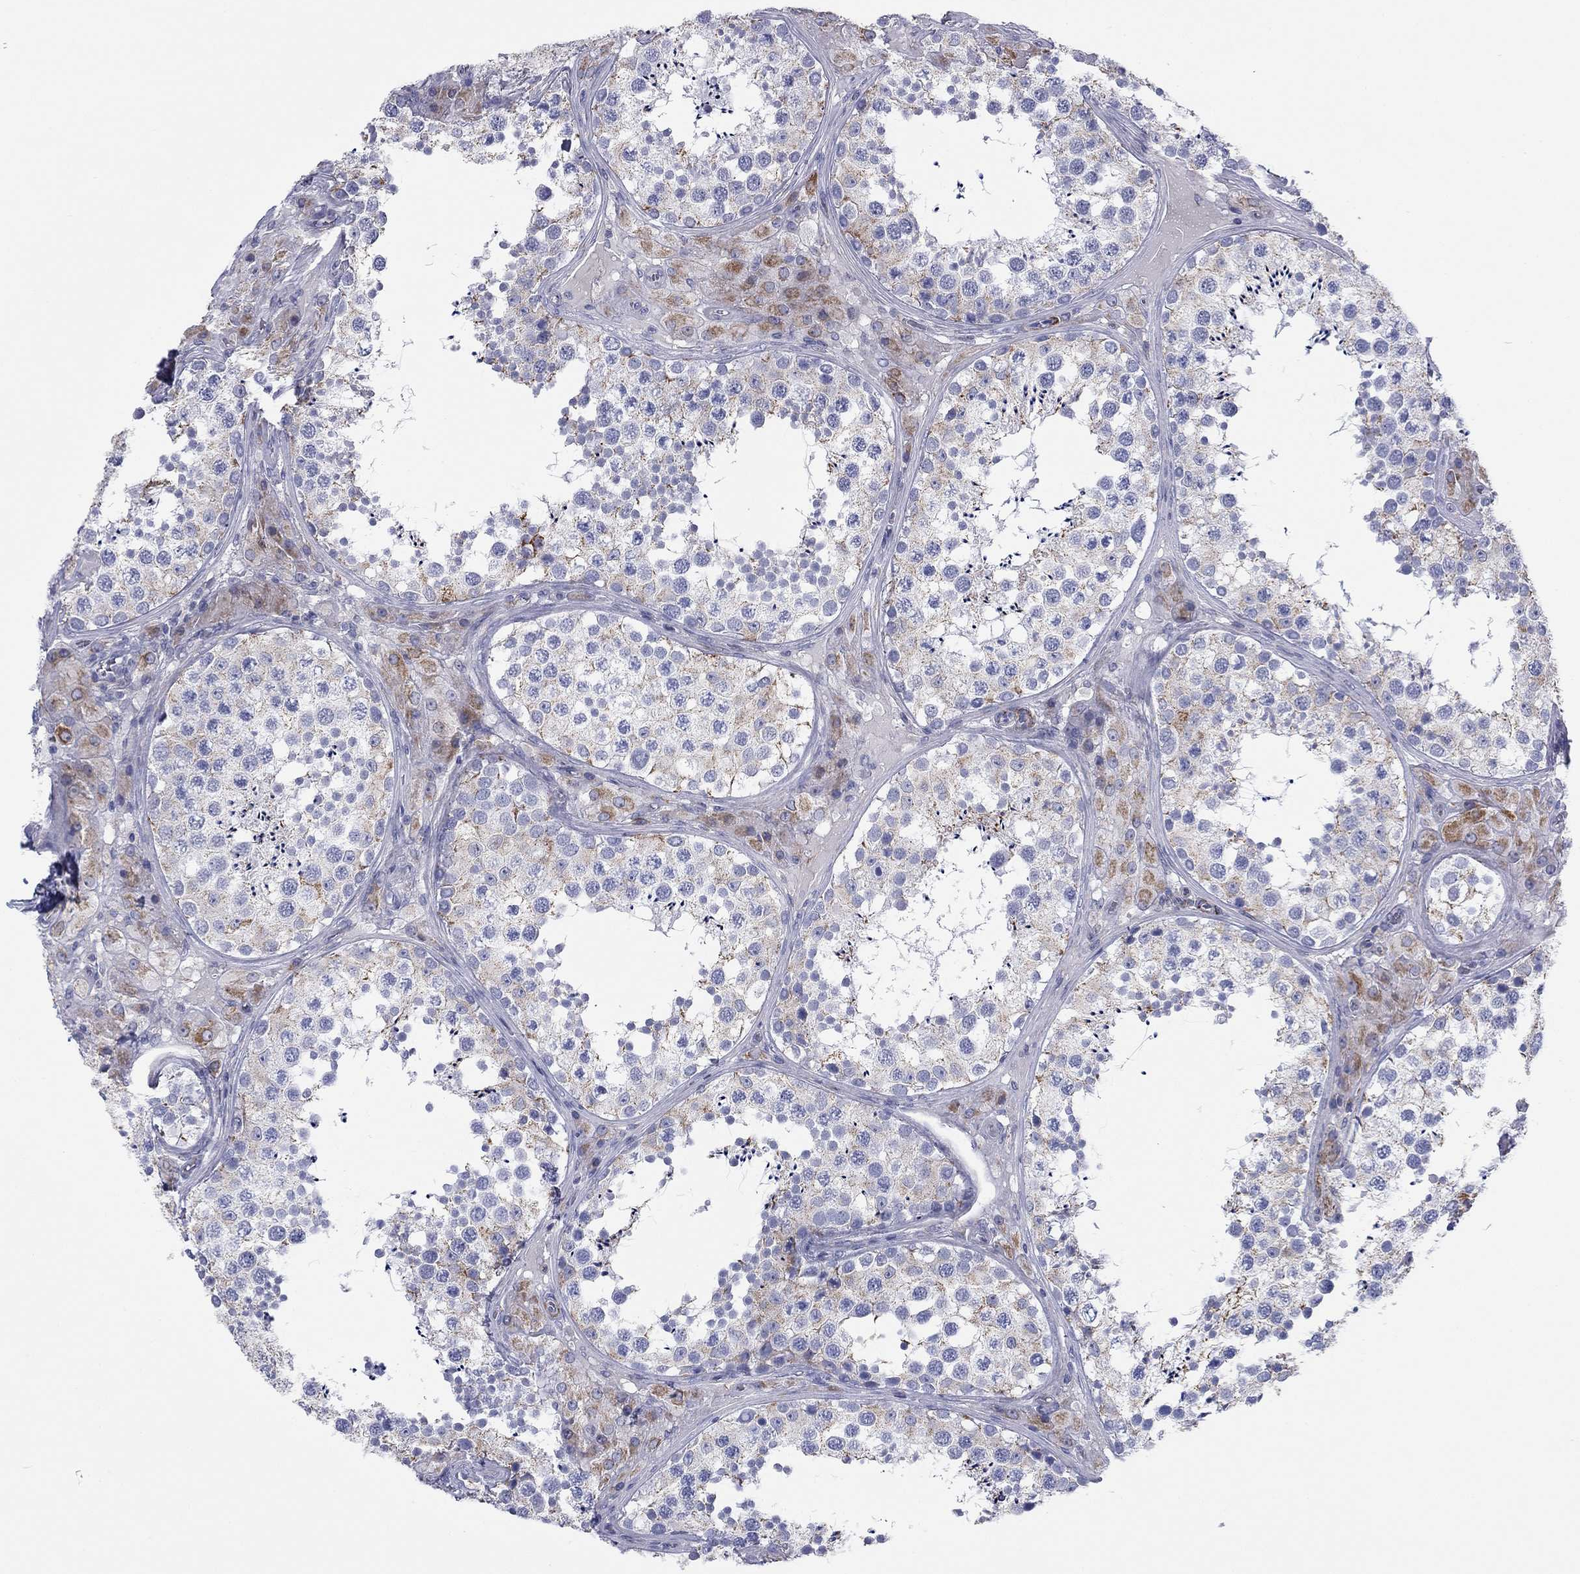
{"staining": {"intensity": "strong", "quantity": "<25%", "location": "cytoplasmic/membranous"}, "tissue": "testis", "cell_type": "Cells in seminiferous ducts", "image_type": "normal", "snomed": [{"axis": "morphology", "description": "Normal tissue, NOS"}, {"axis": "topography", "description": "Testis"}], "caption": "The photomicrograph demonstrates a brown stain indicating the presence of a protein in the cytoplasmic/membranous of cells in seminiferous ducts in testis.", "gene": "MGST3", "patient": {"sex": "male", "age": 34}}